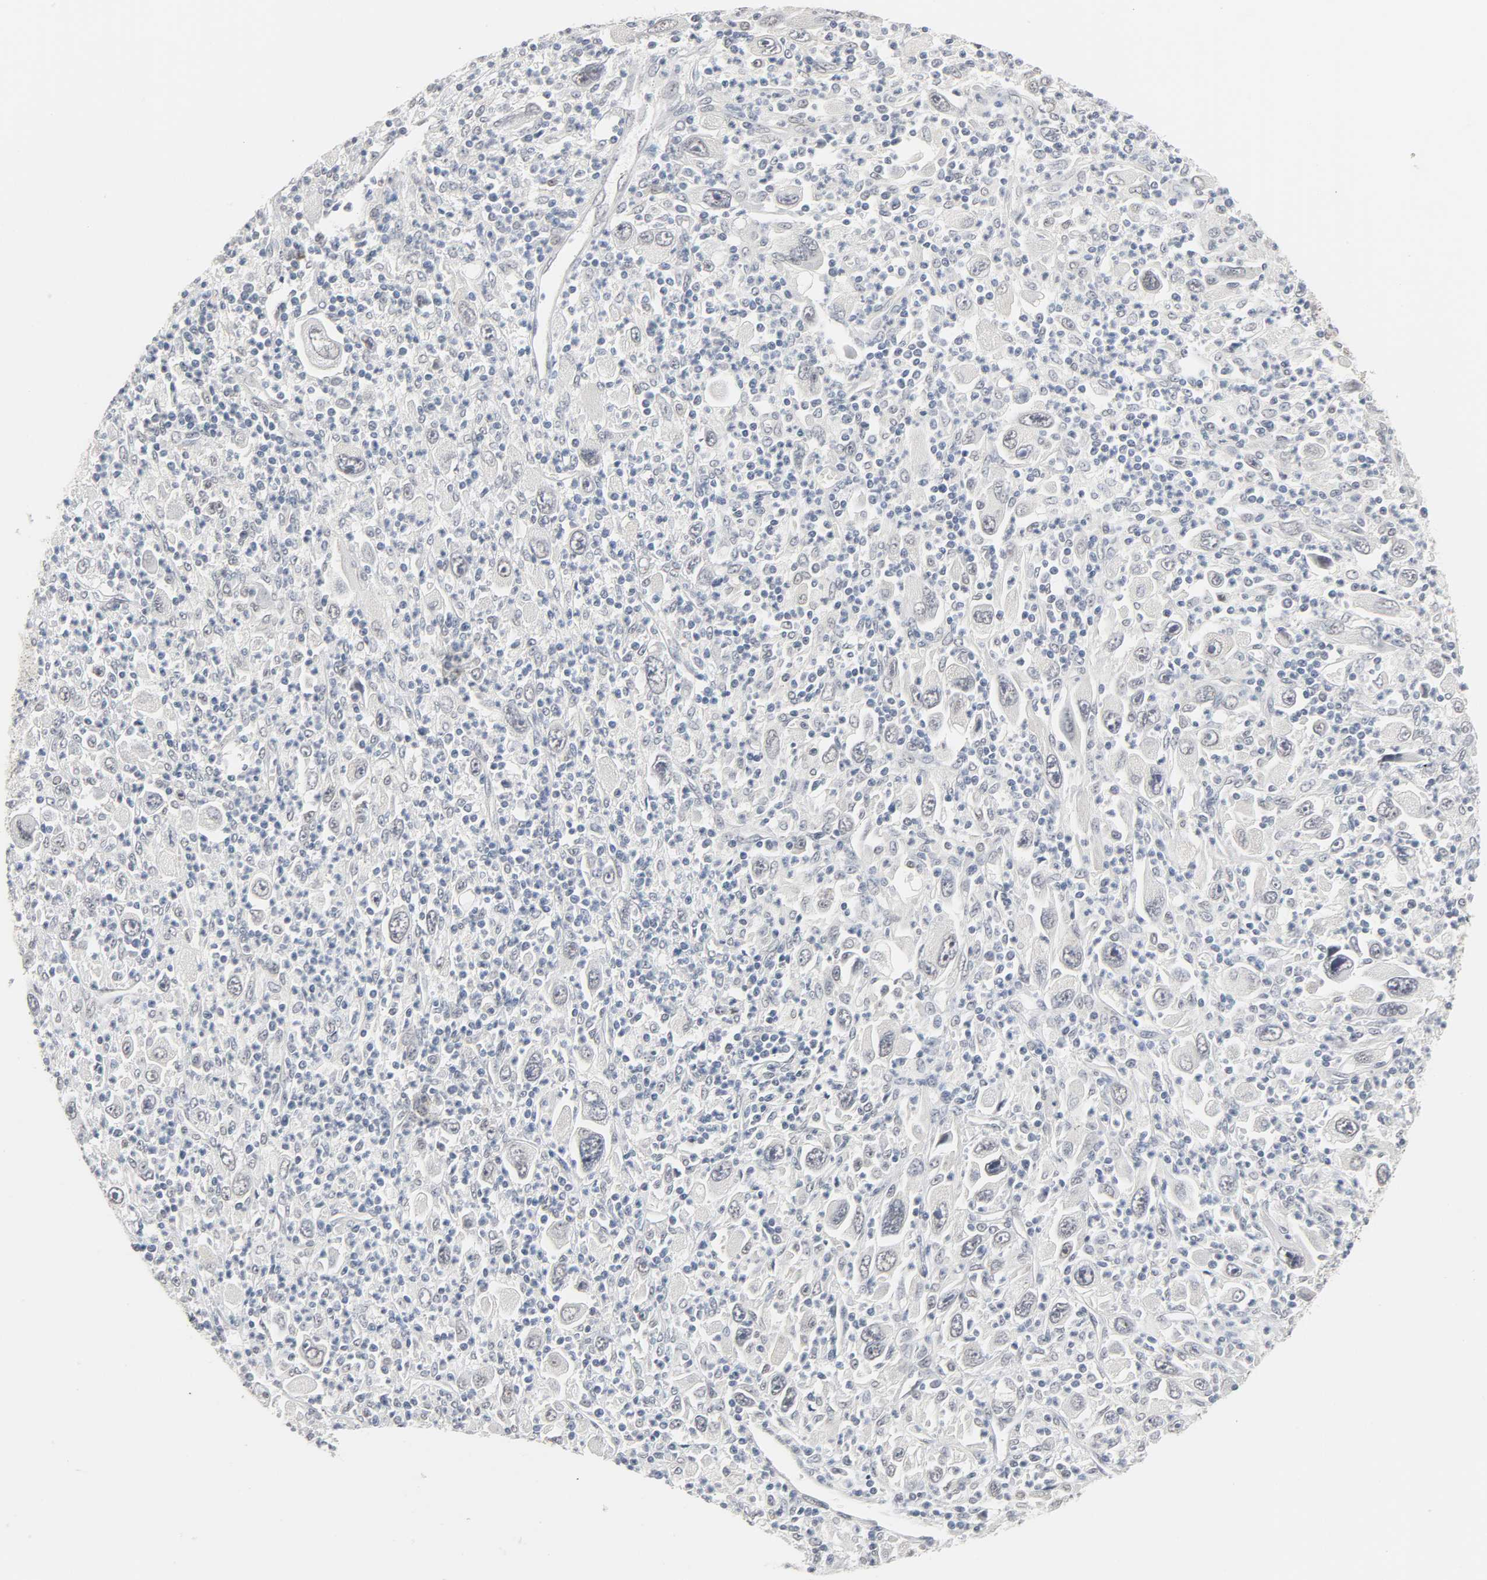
{"staining": {"intensity": "negative", "quantity": "none", "location": "none"}, "tissue": "melanoma", "cell_type": "Tumor cells", "image_type": "cancer", "snomed": [{"axis": "morphology", "description": "Malignant melanoma, Metastatic site"}, {"axis": "topography", "description": "Skin"}], "caption": "This is an IHC photomicrograph of melanoma. There is no expression in tumor cells.", "gene": "ACSS2", "patient": {"sex": "female", "age": 56}}